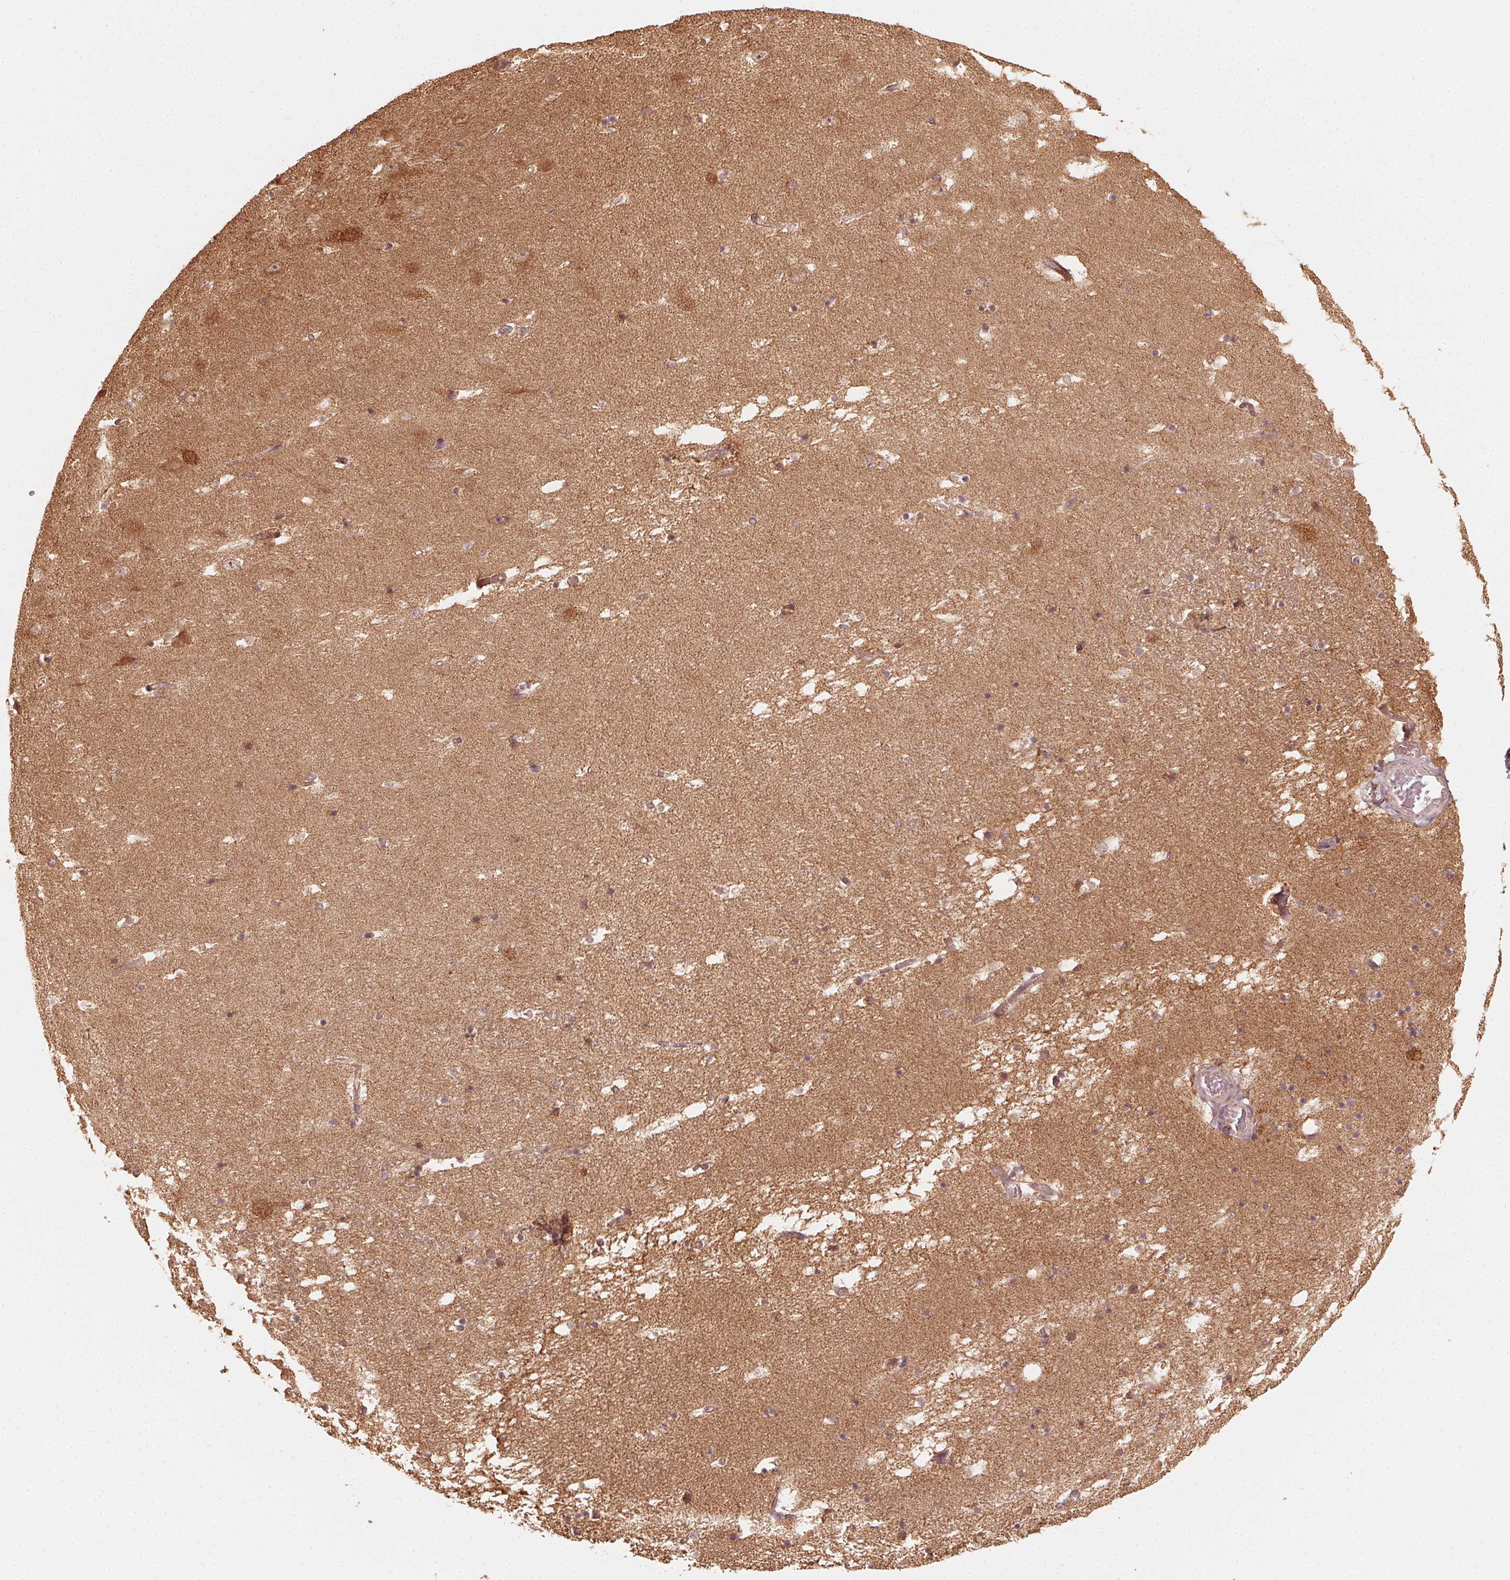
{"staining": {"intensity": "negative", "quantity": "none", "location": "none"}, "tissue": "hippocampus", "cell_type": "Glial cells", "image_type": "normal", "snomed": [{"axis": "morphology", "description": "Normal tissue, NOS"}, {"axis": "topography", "description": "Hippocampus"}], "caption": "IHC photomicrograph of benign hippocampus stained for a protein (brown), which demonstrates no positivity in glial cells. Brightfield microscopy of immunohistochemistry stained with DAB (brown) and hematoxylin (blue), captured at high magnification.", "gene": "WBP2", "patient": {"sex": "male", "age": 58}}